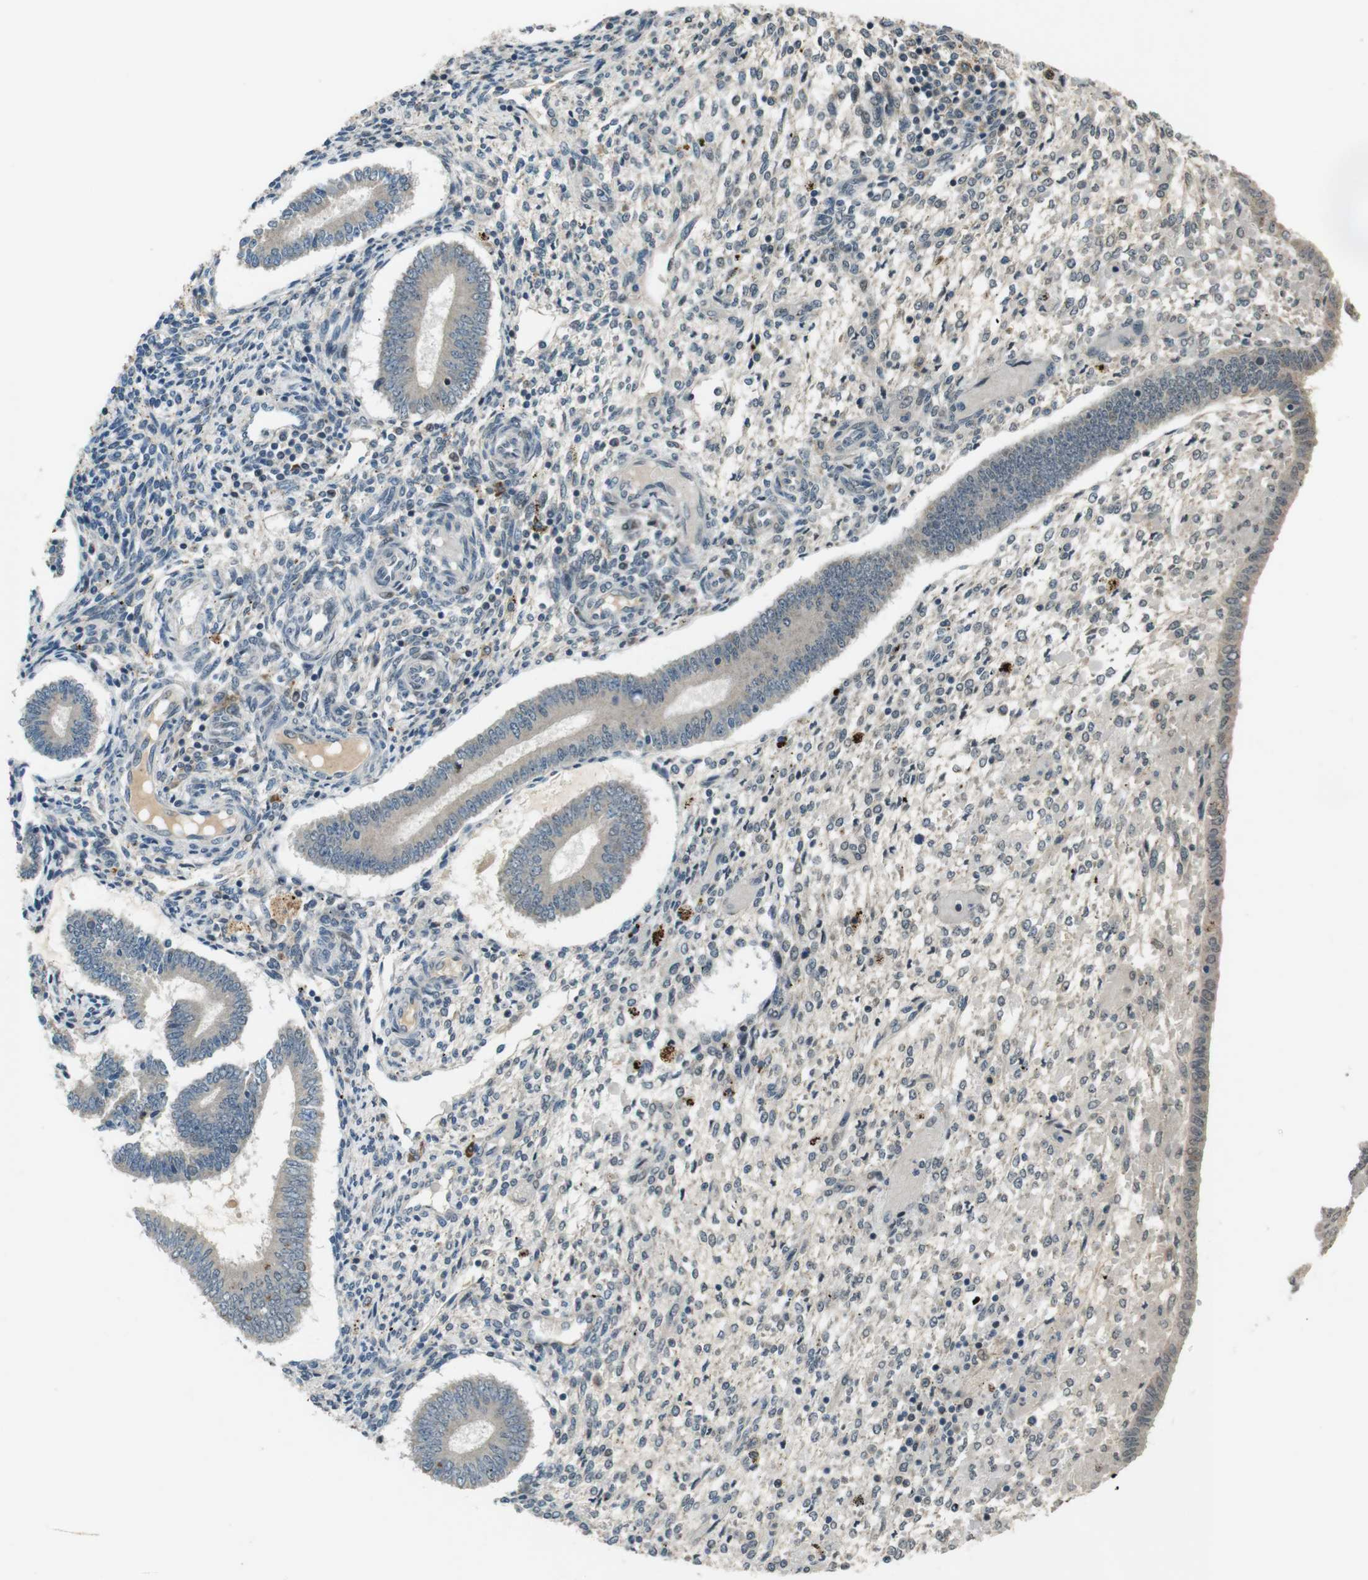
{"staining": {"intensity": "negative", "quantity": "none", "location": "none"}, "tissue": "endometrium", "cell_type": "Cells in endometrial stroma", "image_type": "normal", "snomed": [{"axis": "morphology", "description": "Normal tissue, NOS"}, {"axis": "topography", "description": "Endometrium"}], "caption": "Immunohistochemistry image of normal endometrium: human endometrium stained with DAB (3,3'-diaminobenzidine) displays no significant protein staining in cells in endometrial stroma. (DAB immunohistochemistry (IHC) with hematoxylin counter stain).", "gene": "MAGI2", "patient": {"sex": "female", "age": 42}}